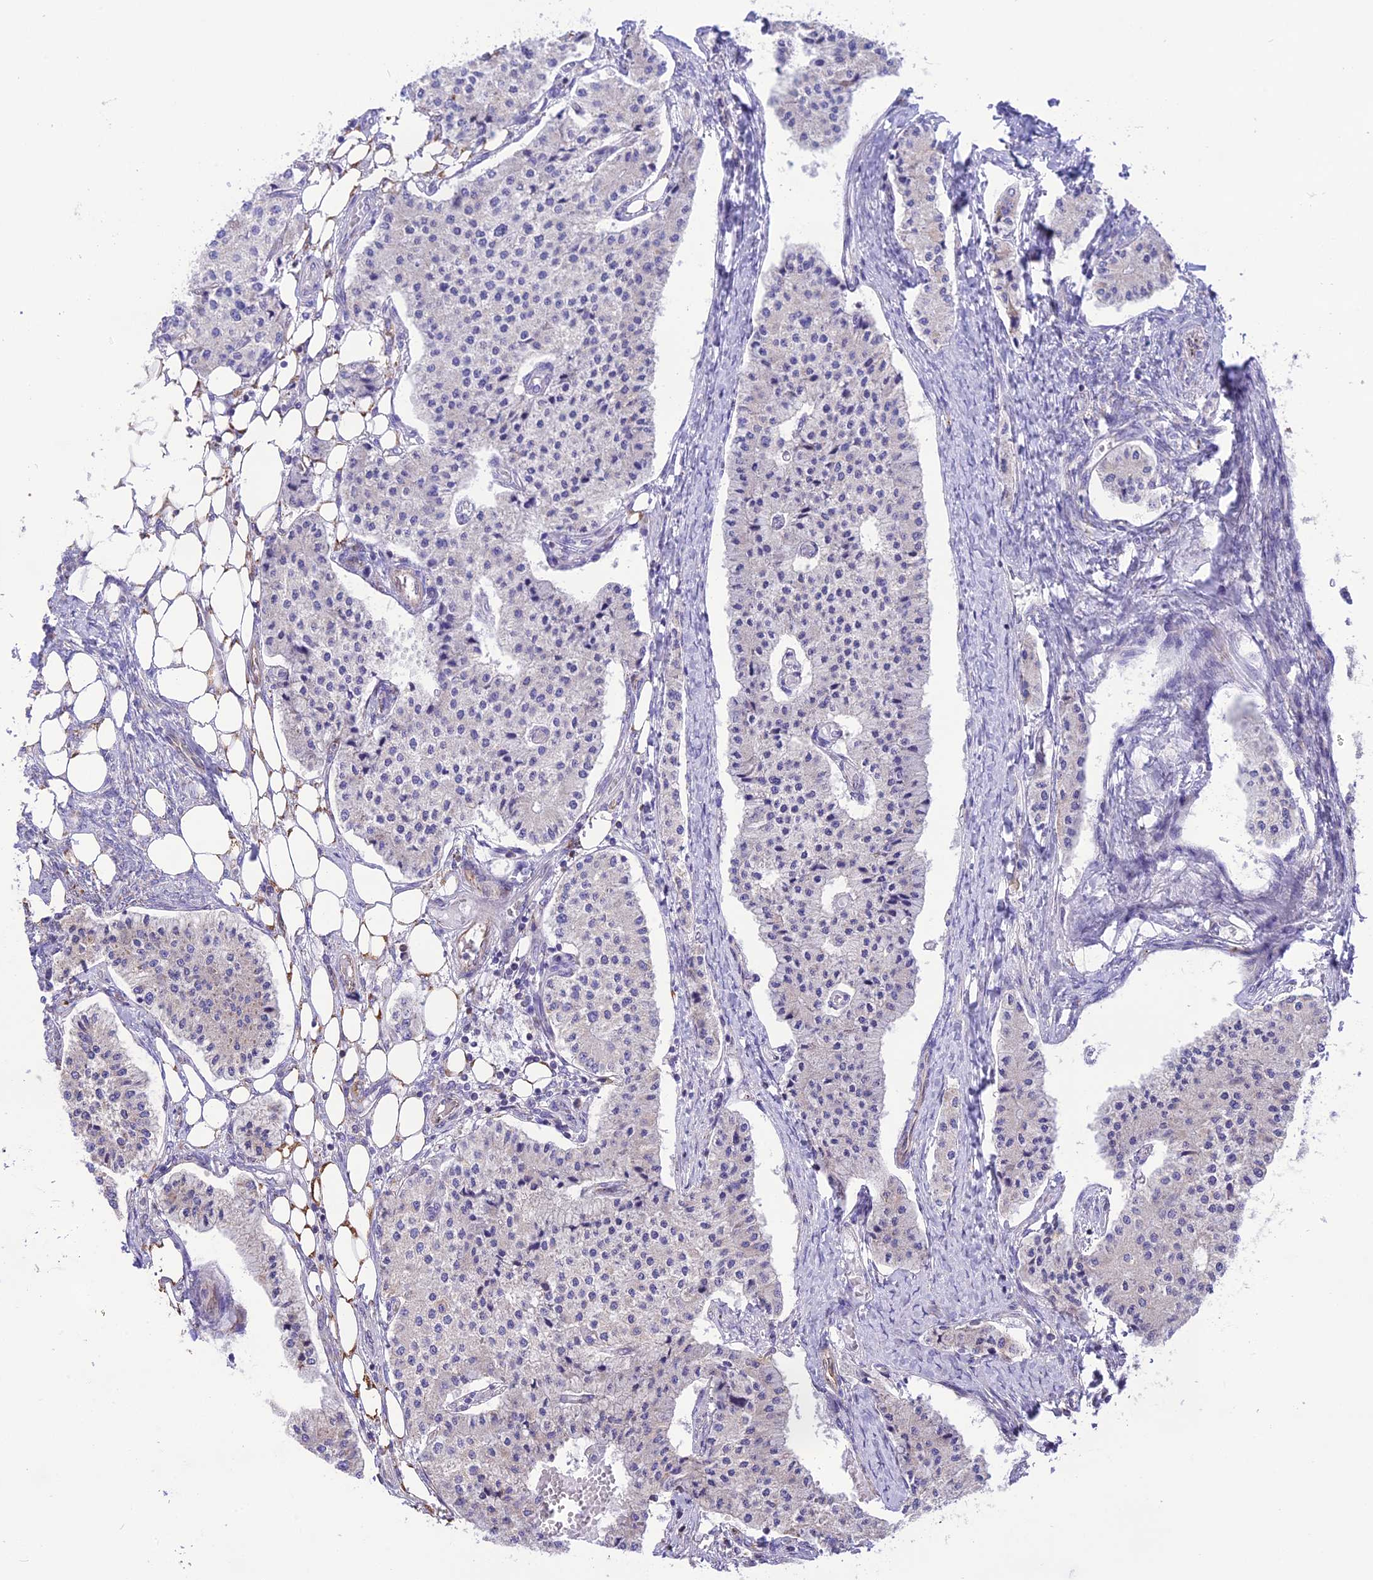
{"staining": {"intensity": "negative", "quantity": "none", "location": "none"}, "tissue": "carcinoid", "cell_type": "Tumor cells", "image_type": "cancer", "snomed": [{"axis": "morphology", "description": "Carcinoid, malignant, NOS"}, {"axis": "topography", "description": "Colon"}], "caption": "This is an immunohistochemistry (IHC) micrograph of carcinoid. There is no expression in tumor cells.", "gene": "DOC2B", "patient": {"sex": "female", "age": 52}}